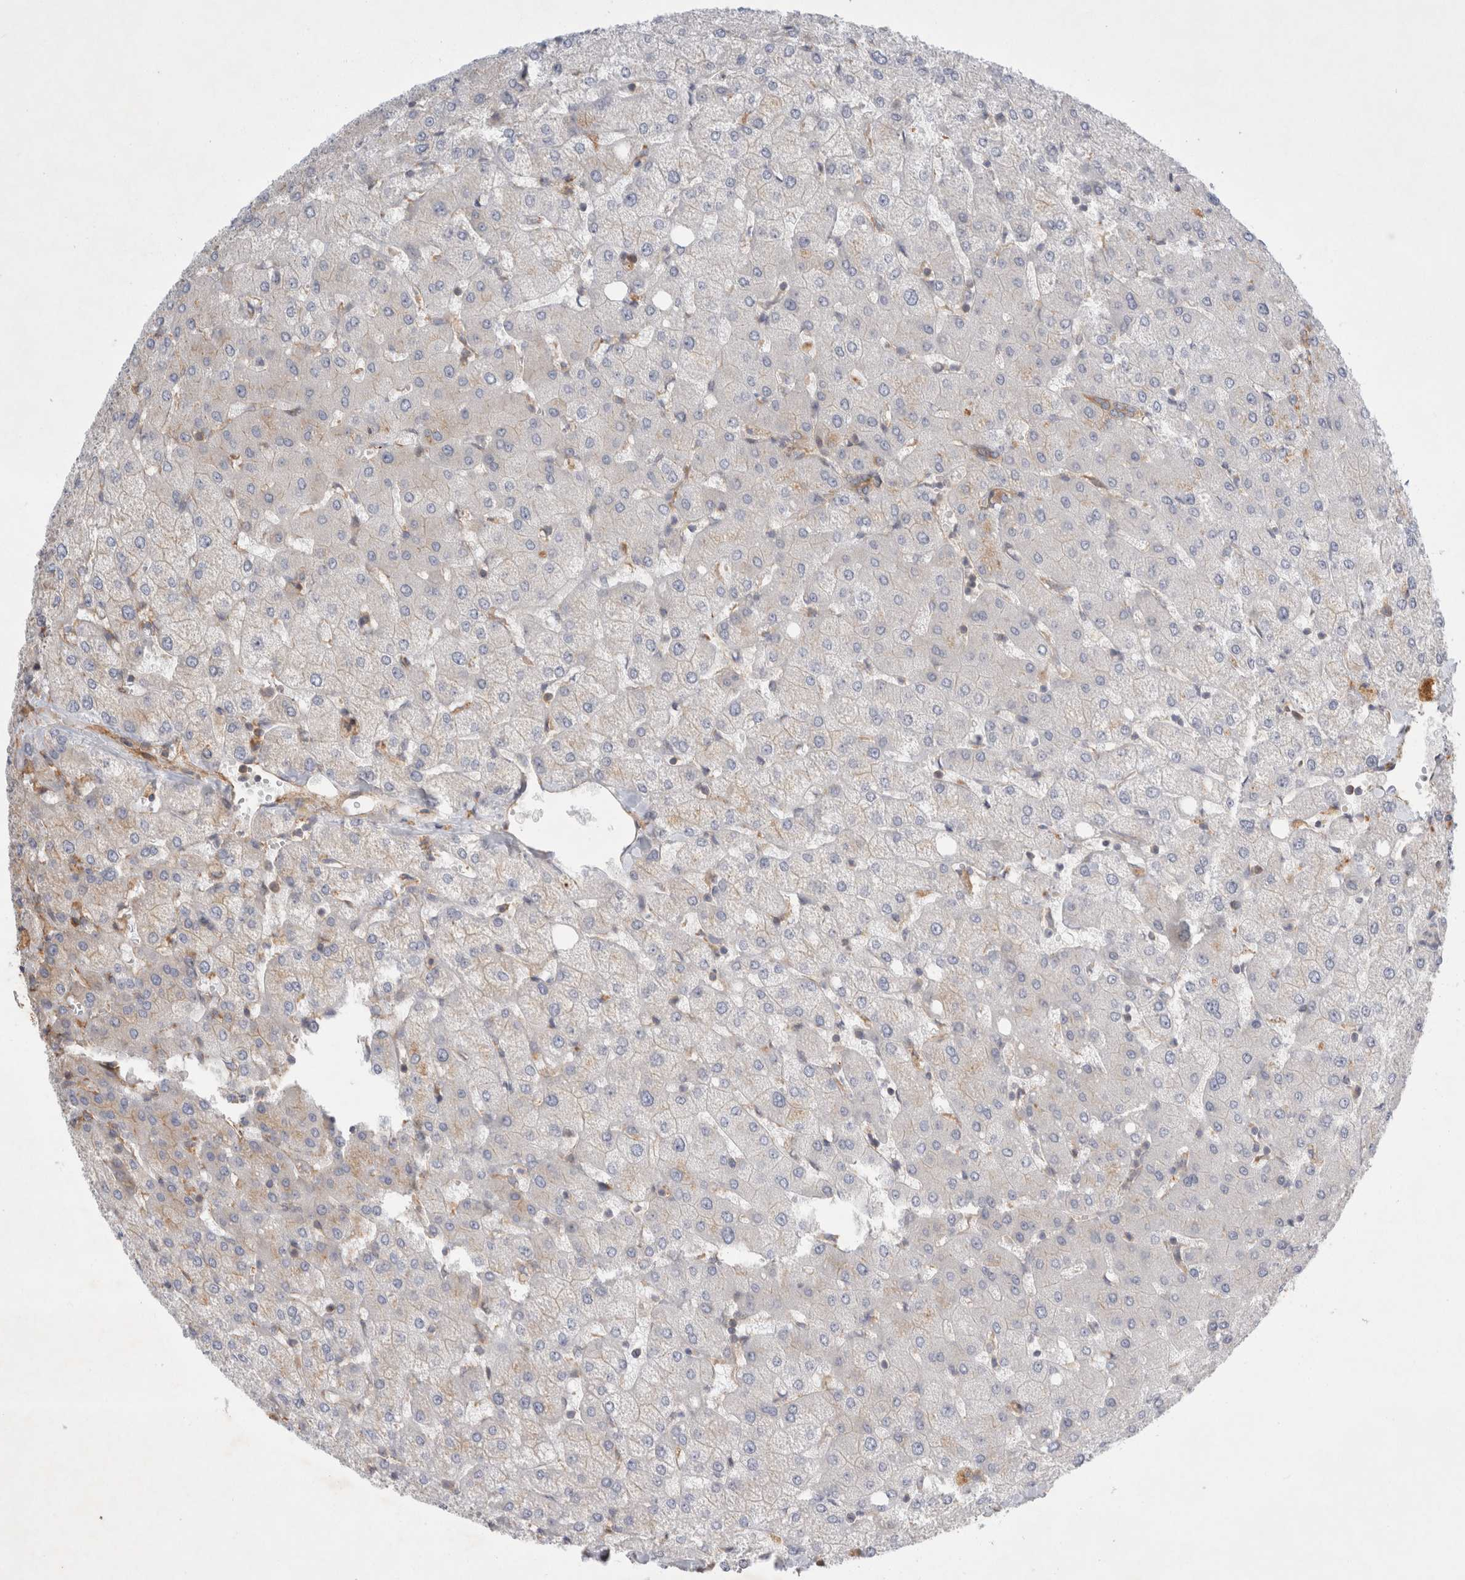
{"staining": {"intensity": "moderate", "quantity": "25%-75%", "location": "cytoplasmic/membranous"}, "tissue": "liver", "cell_type": "Cholangiocytes", "image_type": "normal", "snomed": [{"axis": "morphology", "description": "Normal tissue, NOS"}, {"axis": "topography", "description": "Liver"}], "caption": "Cholangiocytes reveal medium levels of moderate cytoplasmic/membranous staining in about 25%-75% of cells in benign liver. (IHC, brightfield microscopy, high magnification).", "gene": "GPR150", "patient": {"sex": "female", "age": 54}}